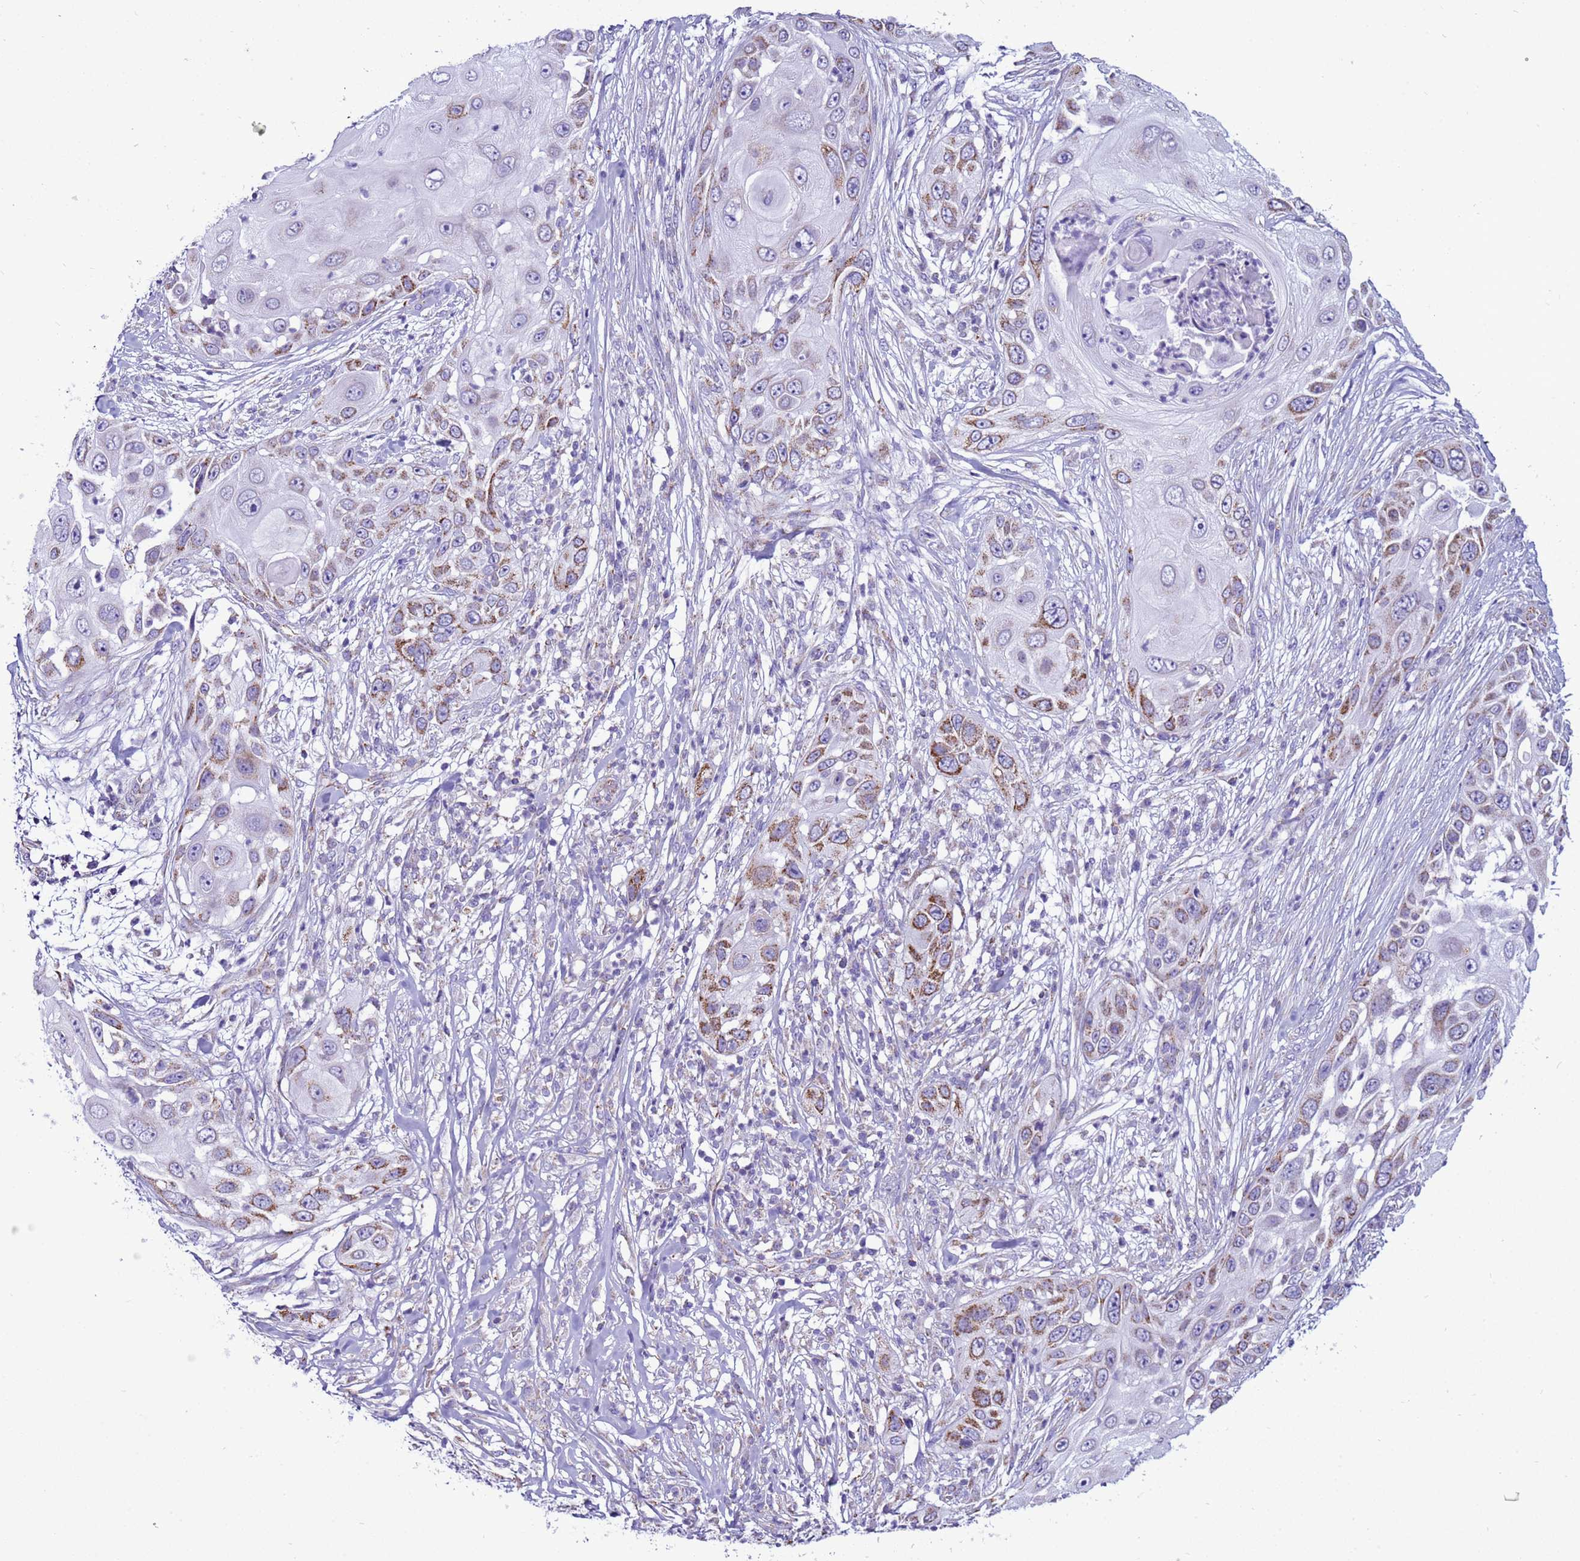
{"staining": {"intensity": "moderate", "quantity": "25%-75%", "location": "cytoplasmic/membranous"}, "tissue": "skin cancer", "cell_type": "Tumor cells", "image_type": "cancer", "snomed": [{"axis": "morphology", "description": "Squamous cell carcinoma, NOS"}, {"axis": "topography", "description": "Skin"}], "caption": "Immunohistochemistry (IHC) (DAB (3,3'-diaminobenzidine)) staining of skin squamous cell carcinoma displays moderate cytoplasmic/membranous protein expression in approximately 25%-75% of tumor cells.", "gene": "NCALD", "patient": {"sex": "female", "age": 44}}